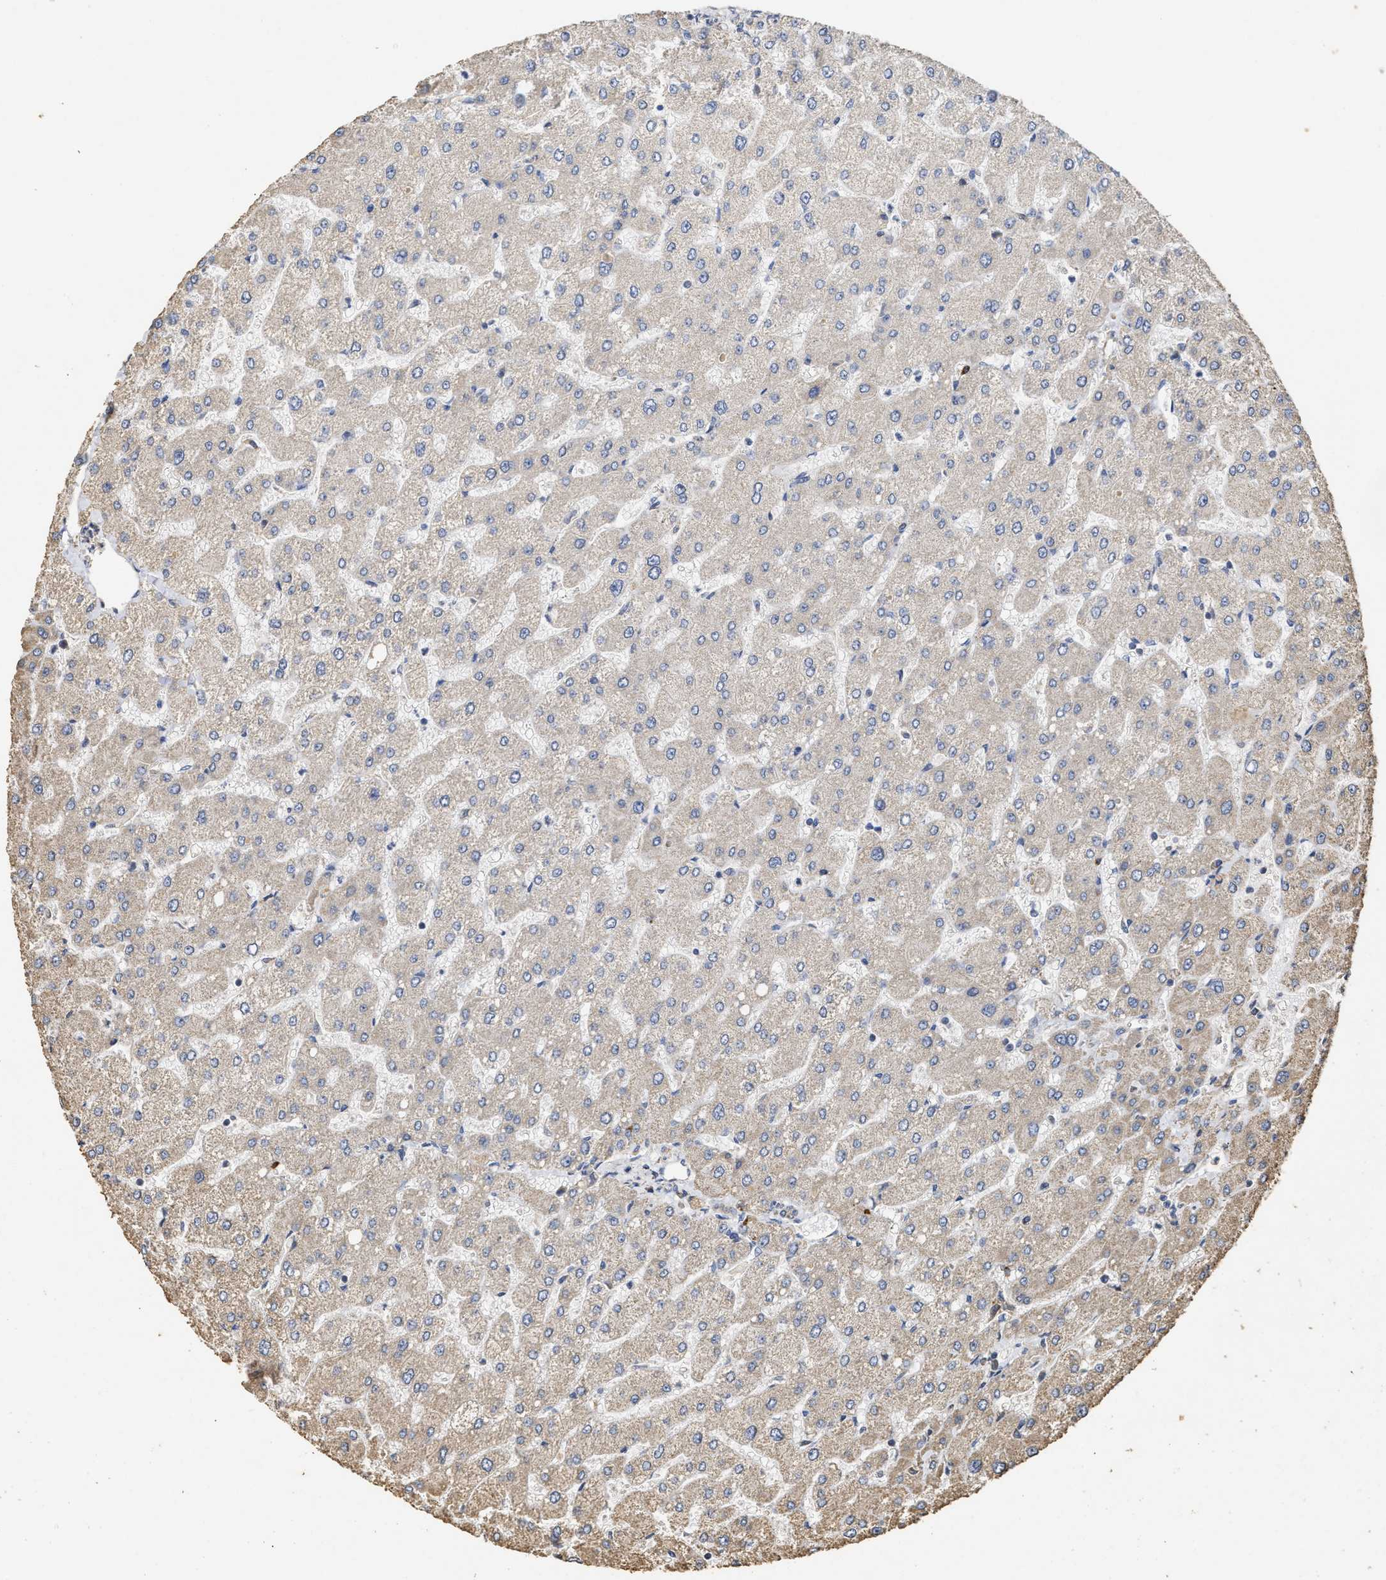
{"staining": {"intensity": "weak", "quantity": ">75%", "location": "cytoplasmic/membranous"}, "tissue": "liver", "cell_type": "Cholangiocytes", "image_type": "normal", "snomed": [{"axis": "morphology", "description": "Normal tissue, NOS"}, {"axis": "topography", "description": "Liver"}], "caption": "Immunohistochemistry micrograph of benign human liver stained for a protein (brown), which displays low levels of weak cytoplasmic/membranous positivity in approximately >75% of cholangiocytes.", "gene": "NAV1", "patient": {"sex": "male", "age": 55}}